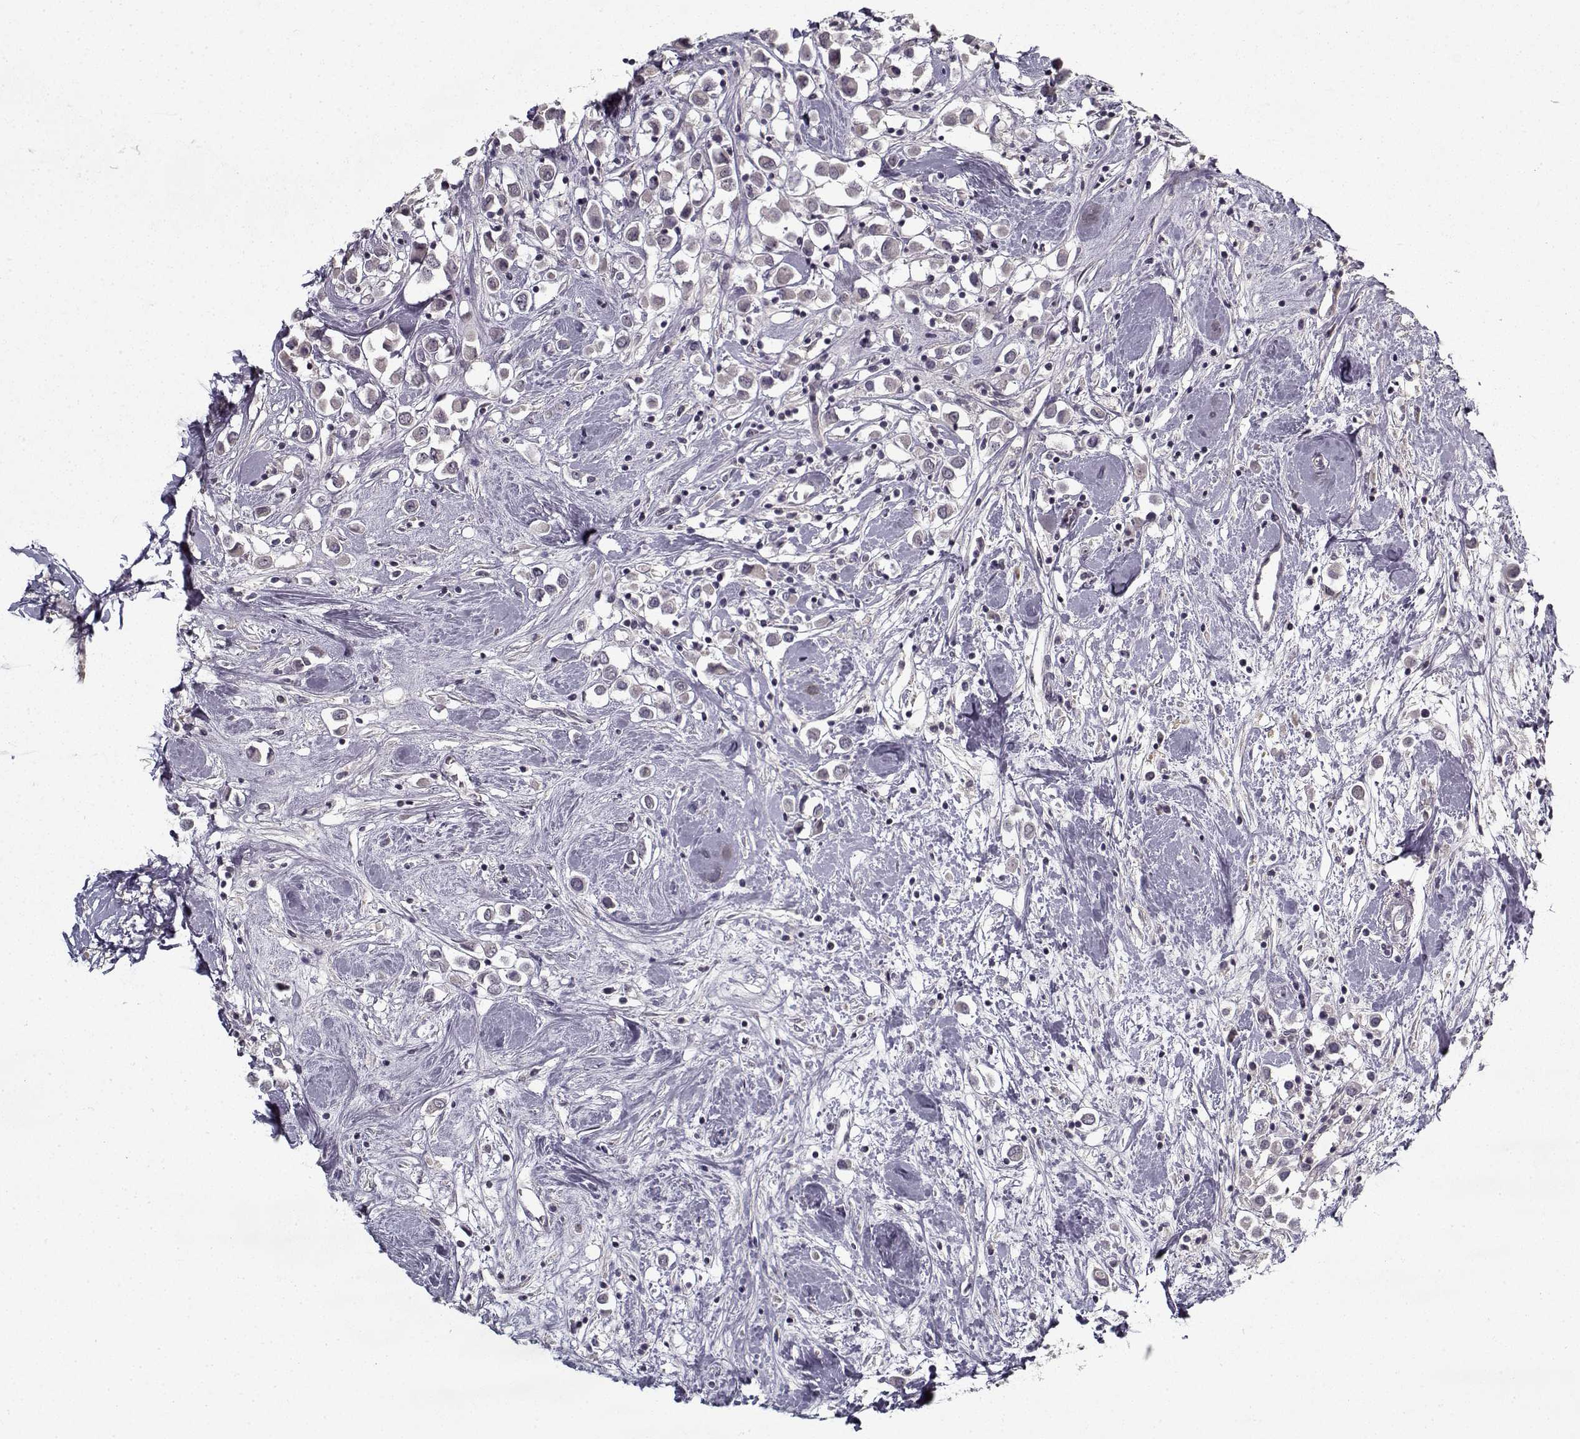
{"staining": {"intensity": "negative", "quantity": "none", "location": "none"}, "tissue": "breast cancer", "cell_type": "Tumor cells", "image_type": "cancer", "snomed": [{"axis": "morphology", "description": "Duct carcinoma"}, {"axis": "topography", "description": "Breast"}], "caption": "Photomicrograph shows no significant protein expression in tumor cells of breast infiltrating ductal carcinoma.", "gene": "LAMA2", "patient": {"sex": "female", "age": 61}}